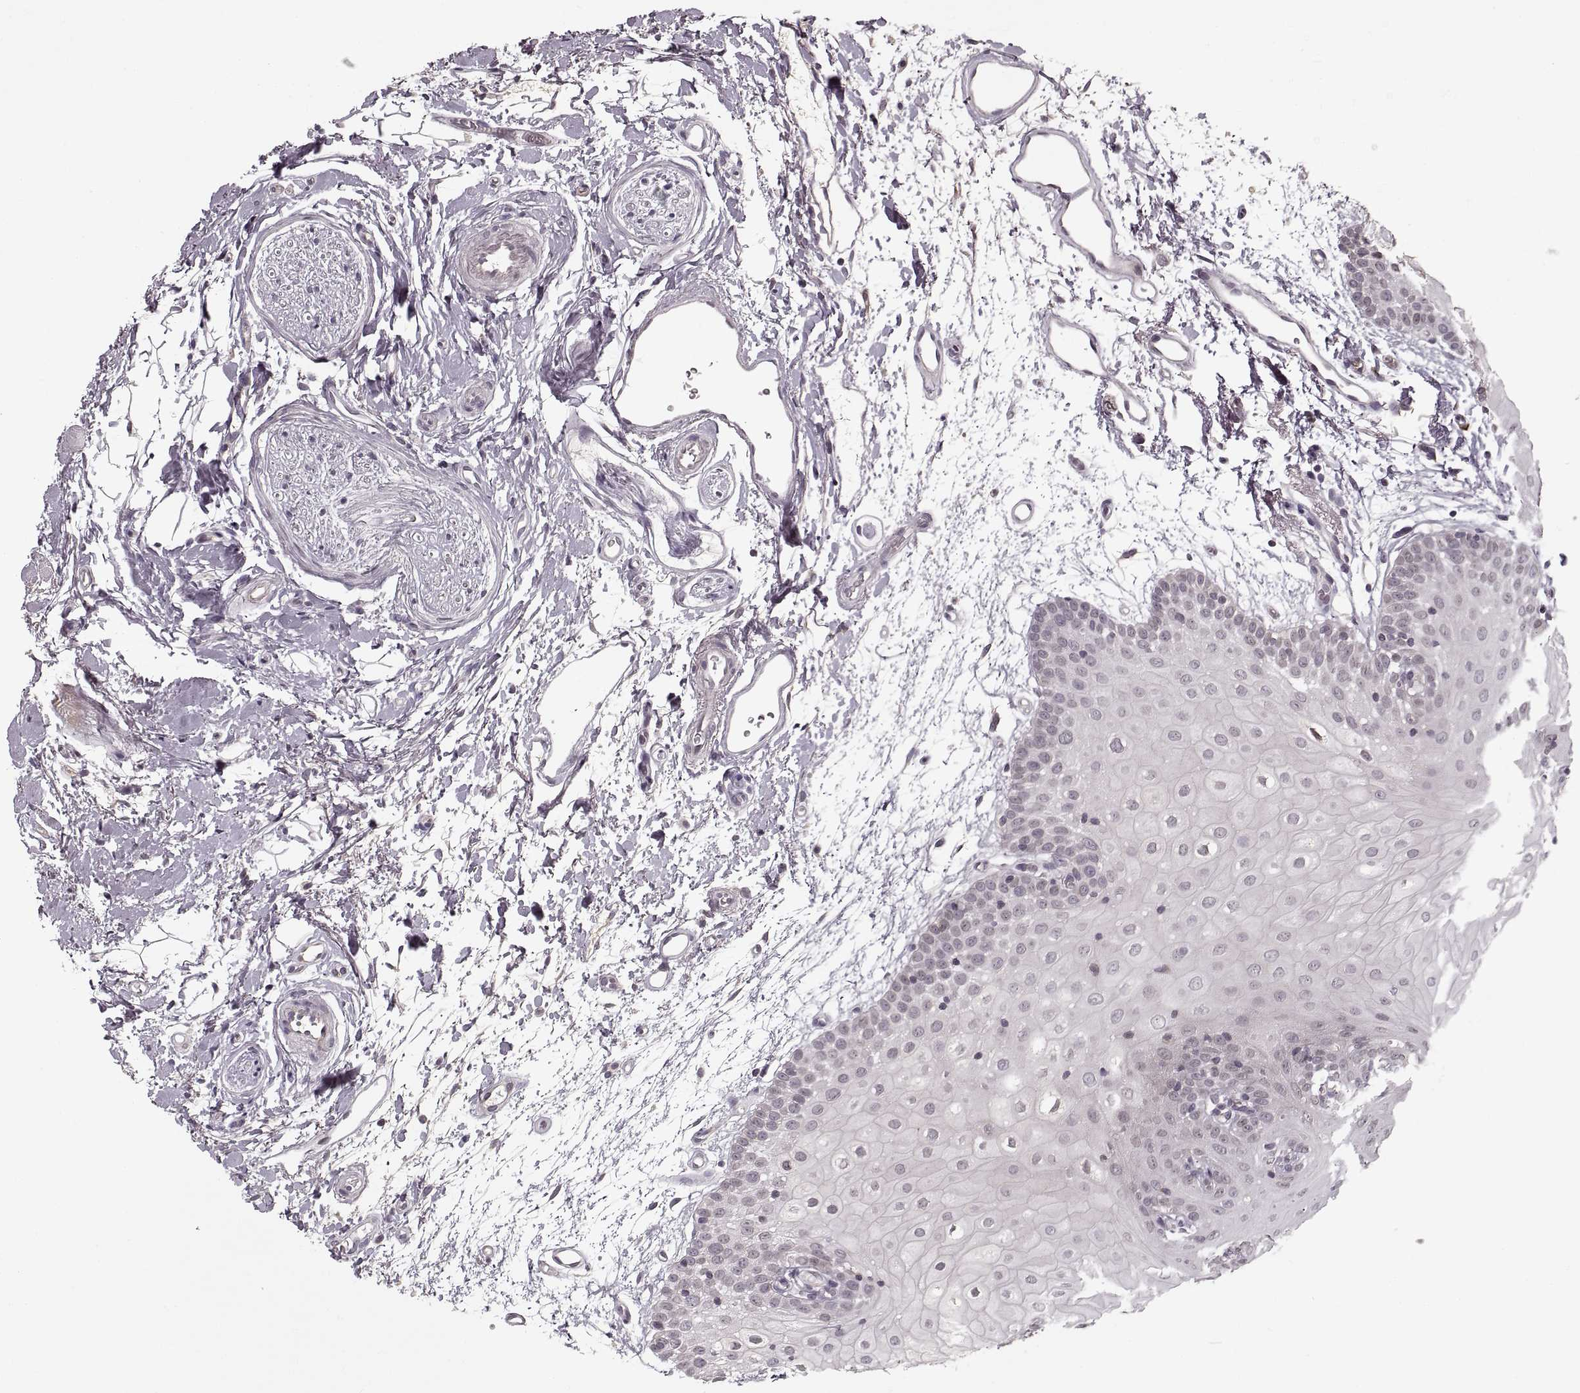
{"staining": {"intensity": "negative", "quantity": "none", "location": "none"}, "tissue": "oral mucosa", "cell_type": "Squamous epithelial cells", "image_type": "normal", "snomed": [{"axis": "morphology", "description": "Normal tissue, NOS"}, {"axis": "morphology", "description": "Squamous cell carcinoma, NOS"}, {"axis": "topography", "description": "Oral tissue"}, {"axis": "topography", "description": "Head-Neck"}], "caption": "Immunohistochemical staining of benign human oral mucosa reveals no significant staining in squamous epithelial cells.", "gene": "ASIC3", "patient": {"sex": "female", "age": 75}}